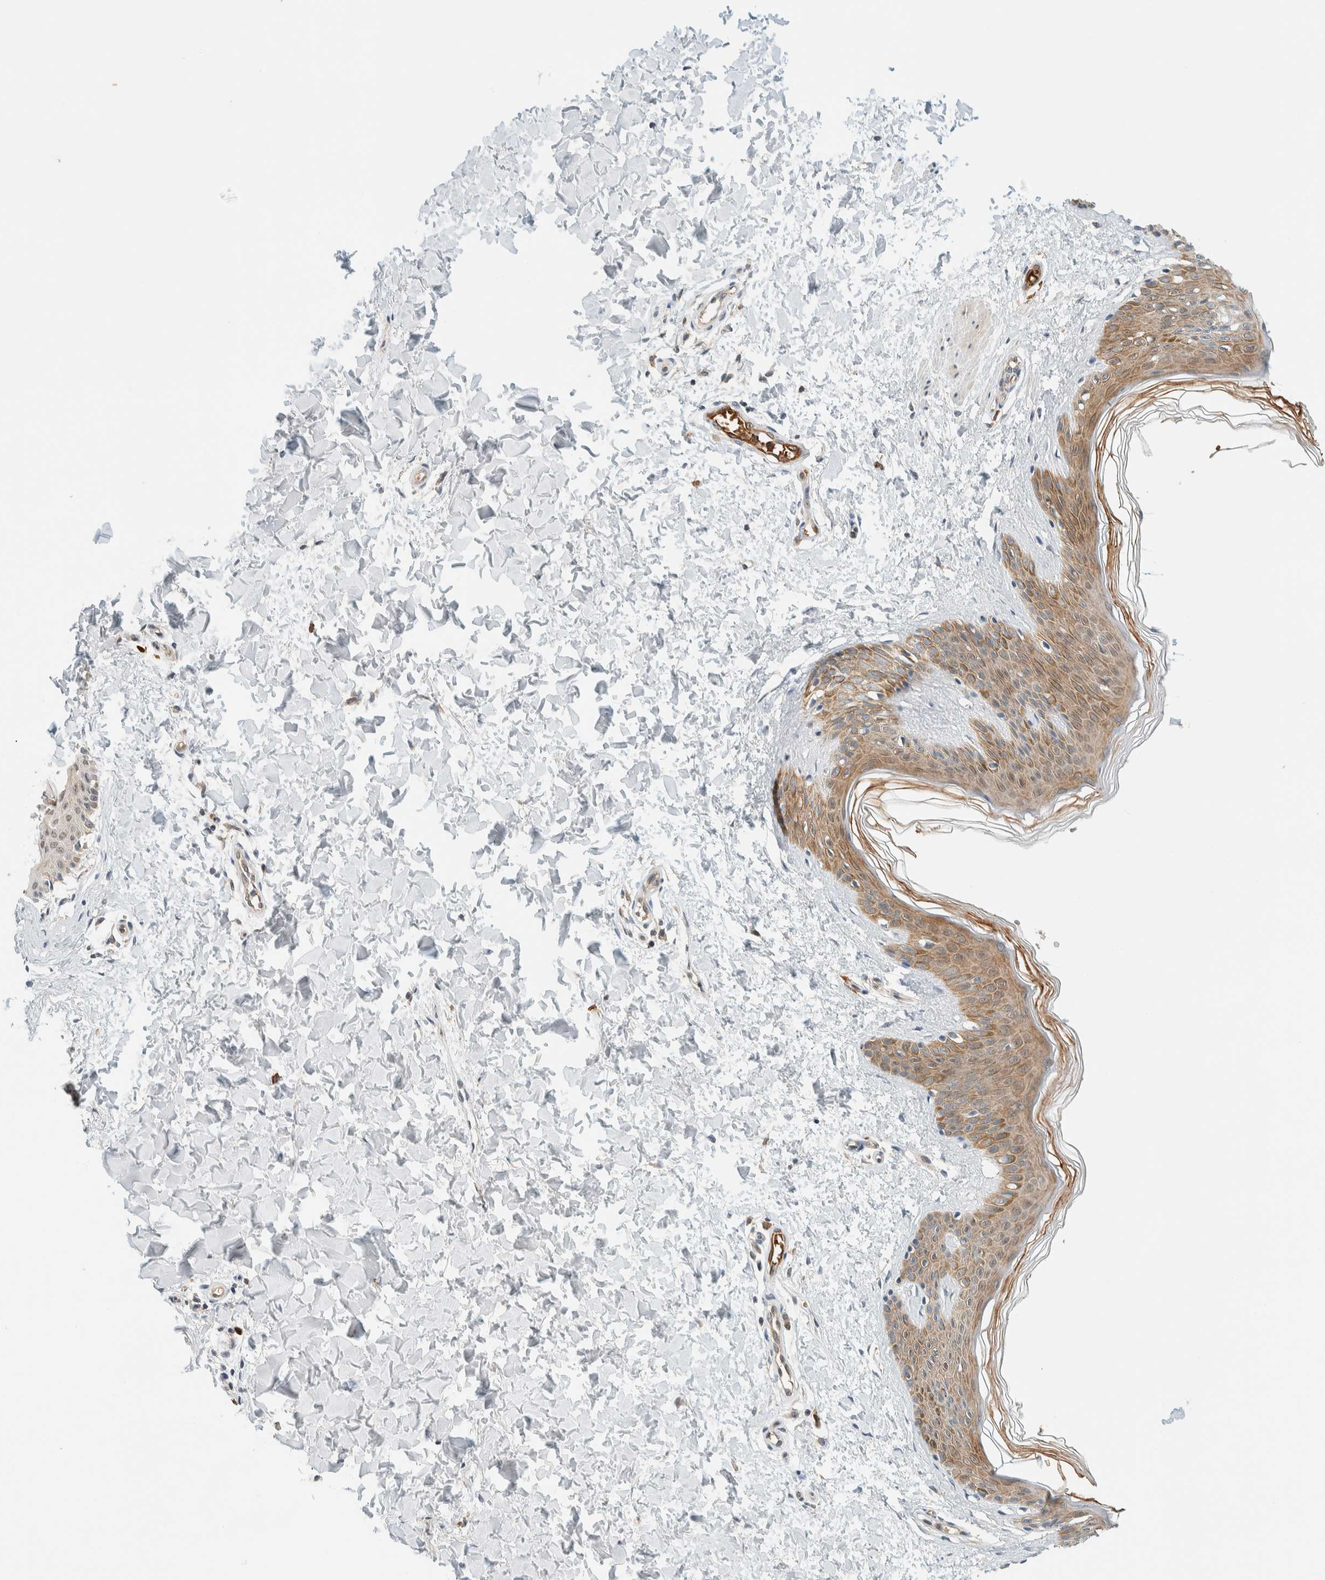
{"staining": {"intensity": "negative", "quantity": "none", "location": "none"}, "tissue": "skin", "cell_type": "Fibroblasts", "image_type": "normal", "snomed": [{"axis": "morphology", "description": "Normal tissue, NOS"}, {"axis": "morphology", "description": "Neoplasm, benign, NOS"}, {"axis": "topography", "description": "Skin"}, {"axis": "topography", "description": "Soft tissue"}], "caption": "This is a image of immunohistochemistry staining of benign skin, which shows no positivity in fibroblasts. (Brightfield microscopy of DAB immunohistochemistry (IHC) at high magnification).", "gene": "TSTD2", "patient": {"sex": "male", "age": 26}}